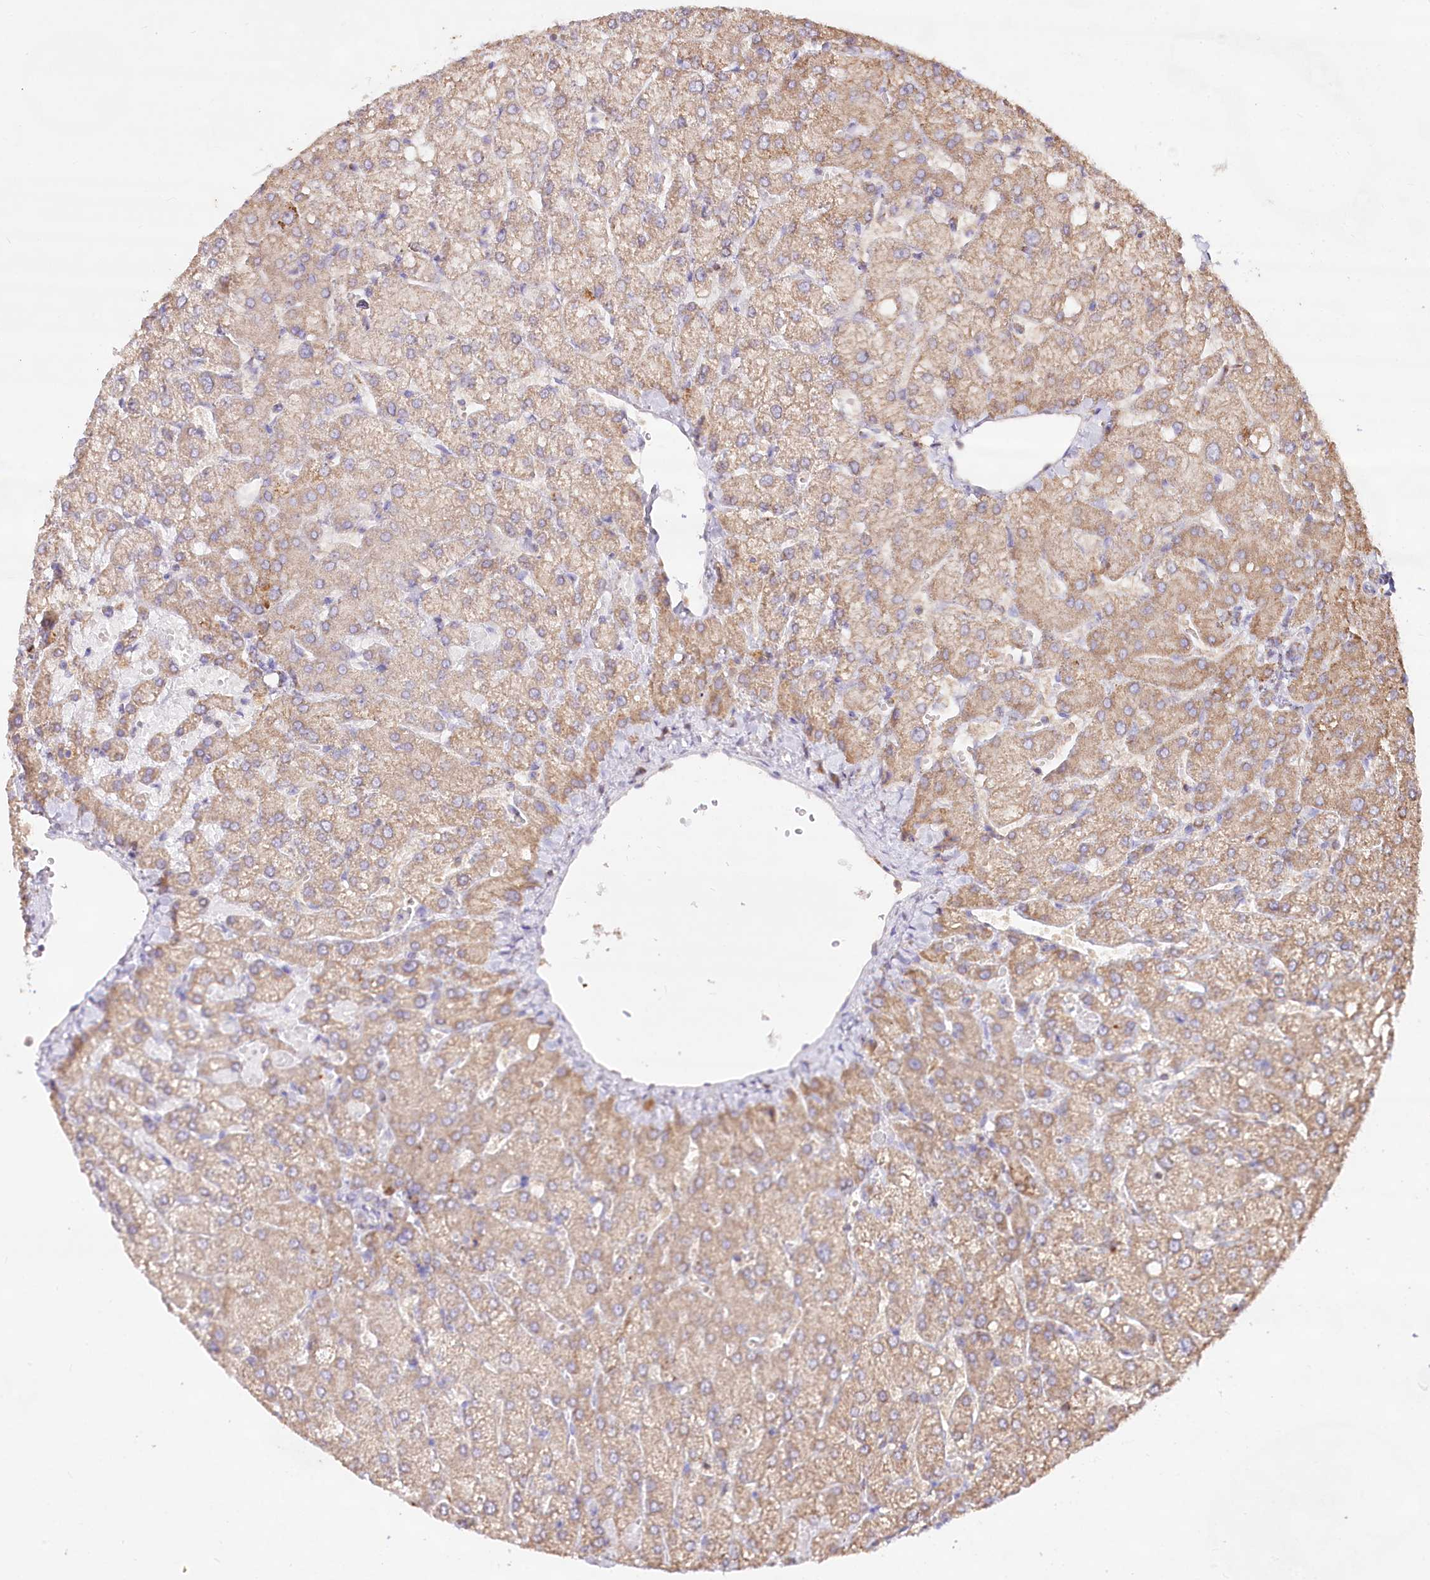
{"staining": {"intensity": "moderate", "quantity": ">75%", "location": "cytoplasmic/membranous"}, "tissue": "liver", "cell_type": "Cholangiocytes", "image_type": "normal", "snomed": [{"axis": "morphology", "description": "Normal tissue, NOS"}, {"axis": "topography", "description": "Liver"}], "caption": "Normal liver exhibits moderate cytoplasmic/membranous positivity in about >75% of cholangiocytes, visualized by immunohistochemistry.", "gene": "TASOR2", "patient": {"sex": "female", "age": 54}}